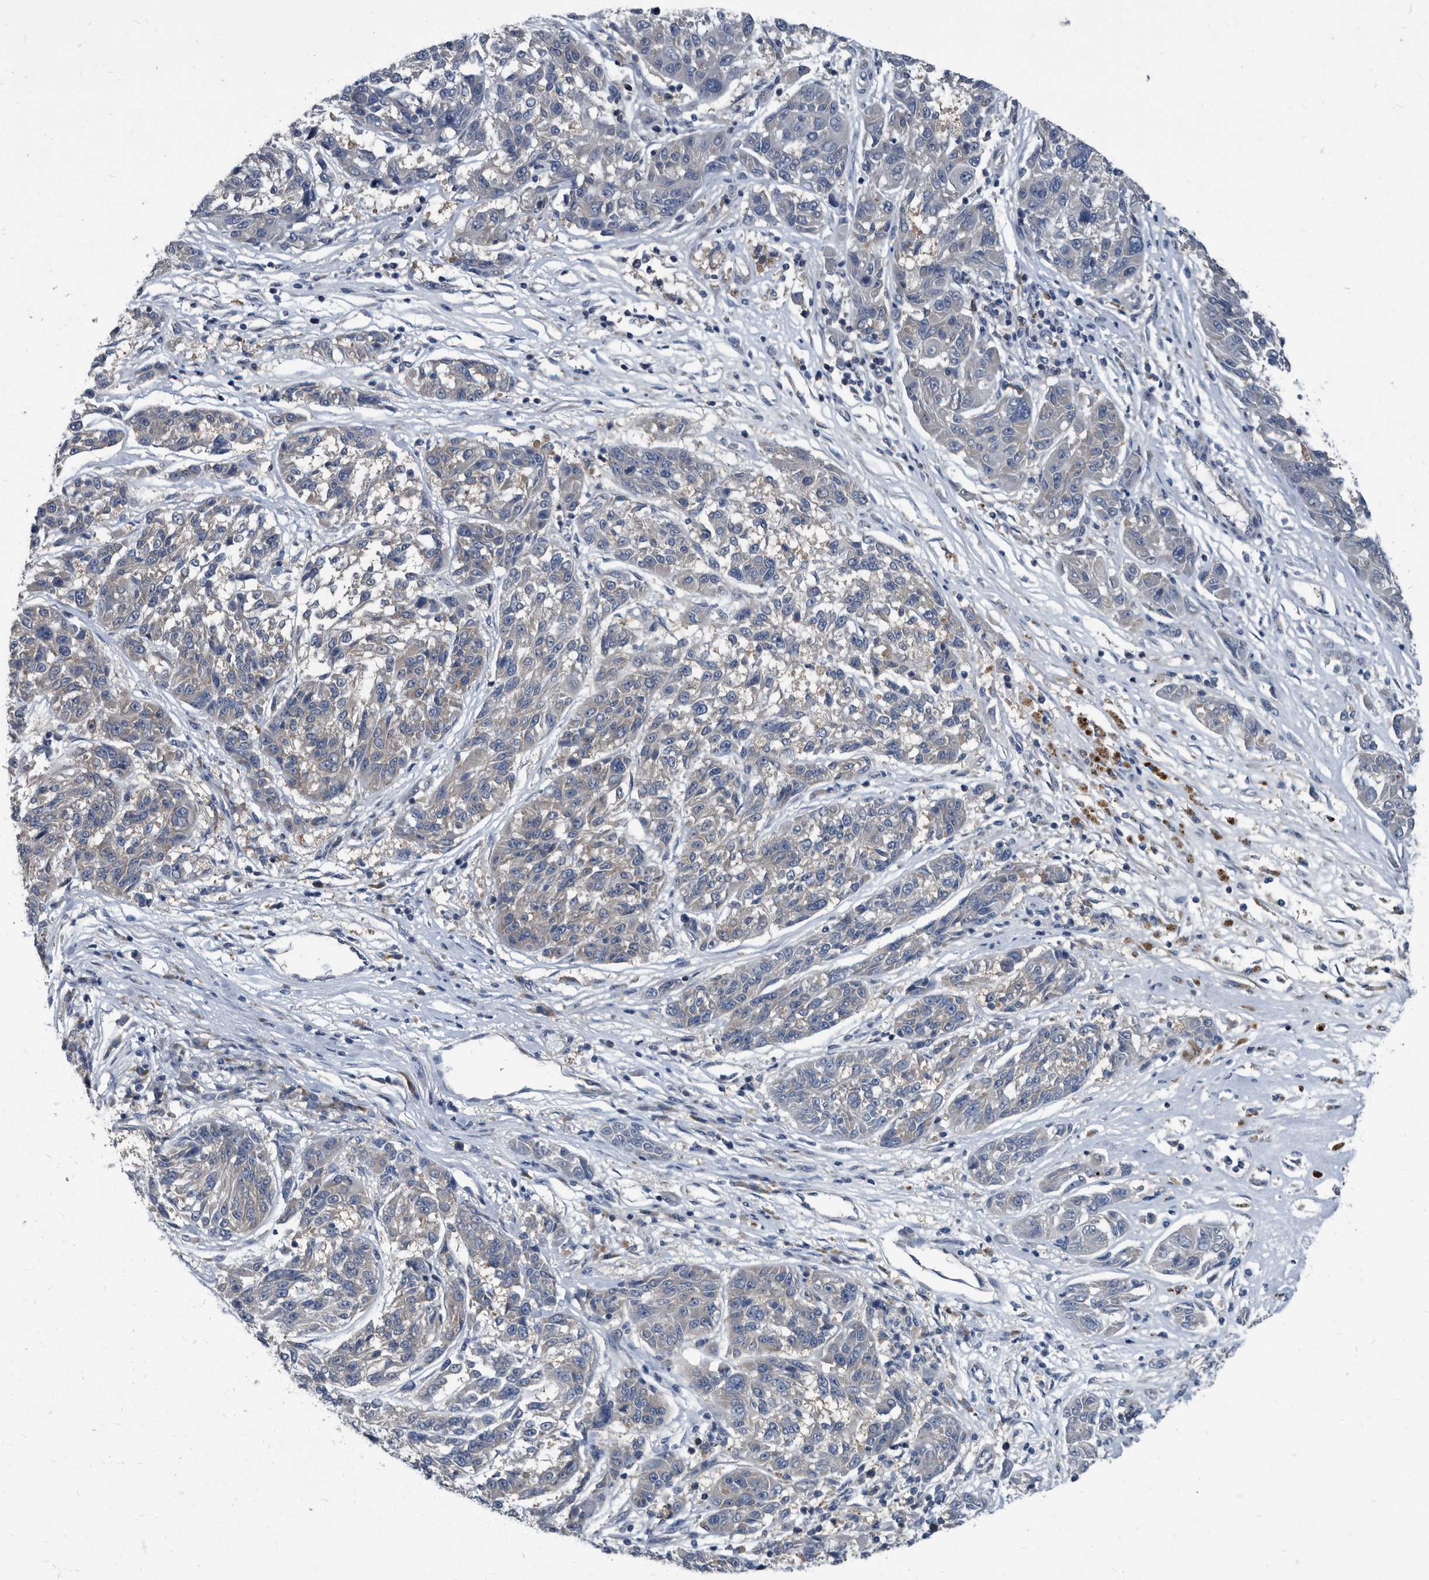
{"staining": {"intensity": "negative", "quantity": "none", "location": "none"}, "tissue": "melanoma", "cell_type": "Tumor cells", "image_type": "cancer", "snomed": [{"axis": "morphology", "description": "Malignant melanoma, NOS"}, {"axis": "topography", "description": "Skin"}], "caption": "Human malignant melanoma stained for a protein using IHC reveals no staining in tumor cells.", "gene": "CDV3", "patient": {"sex": "male", "age": 53}}